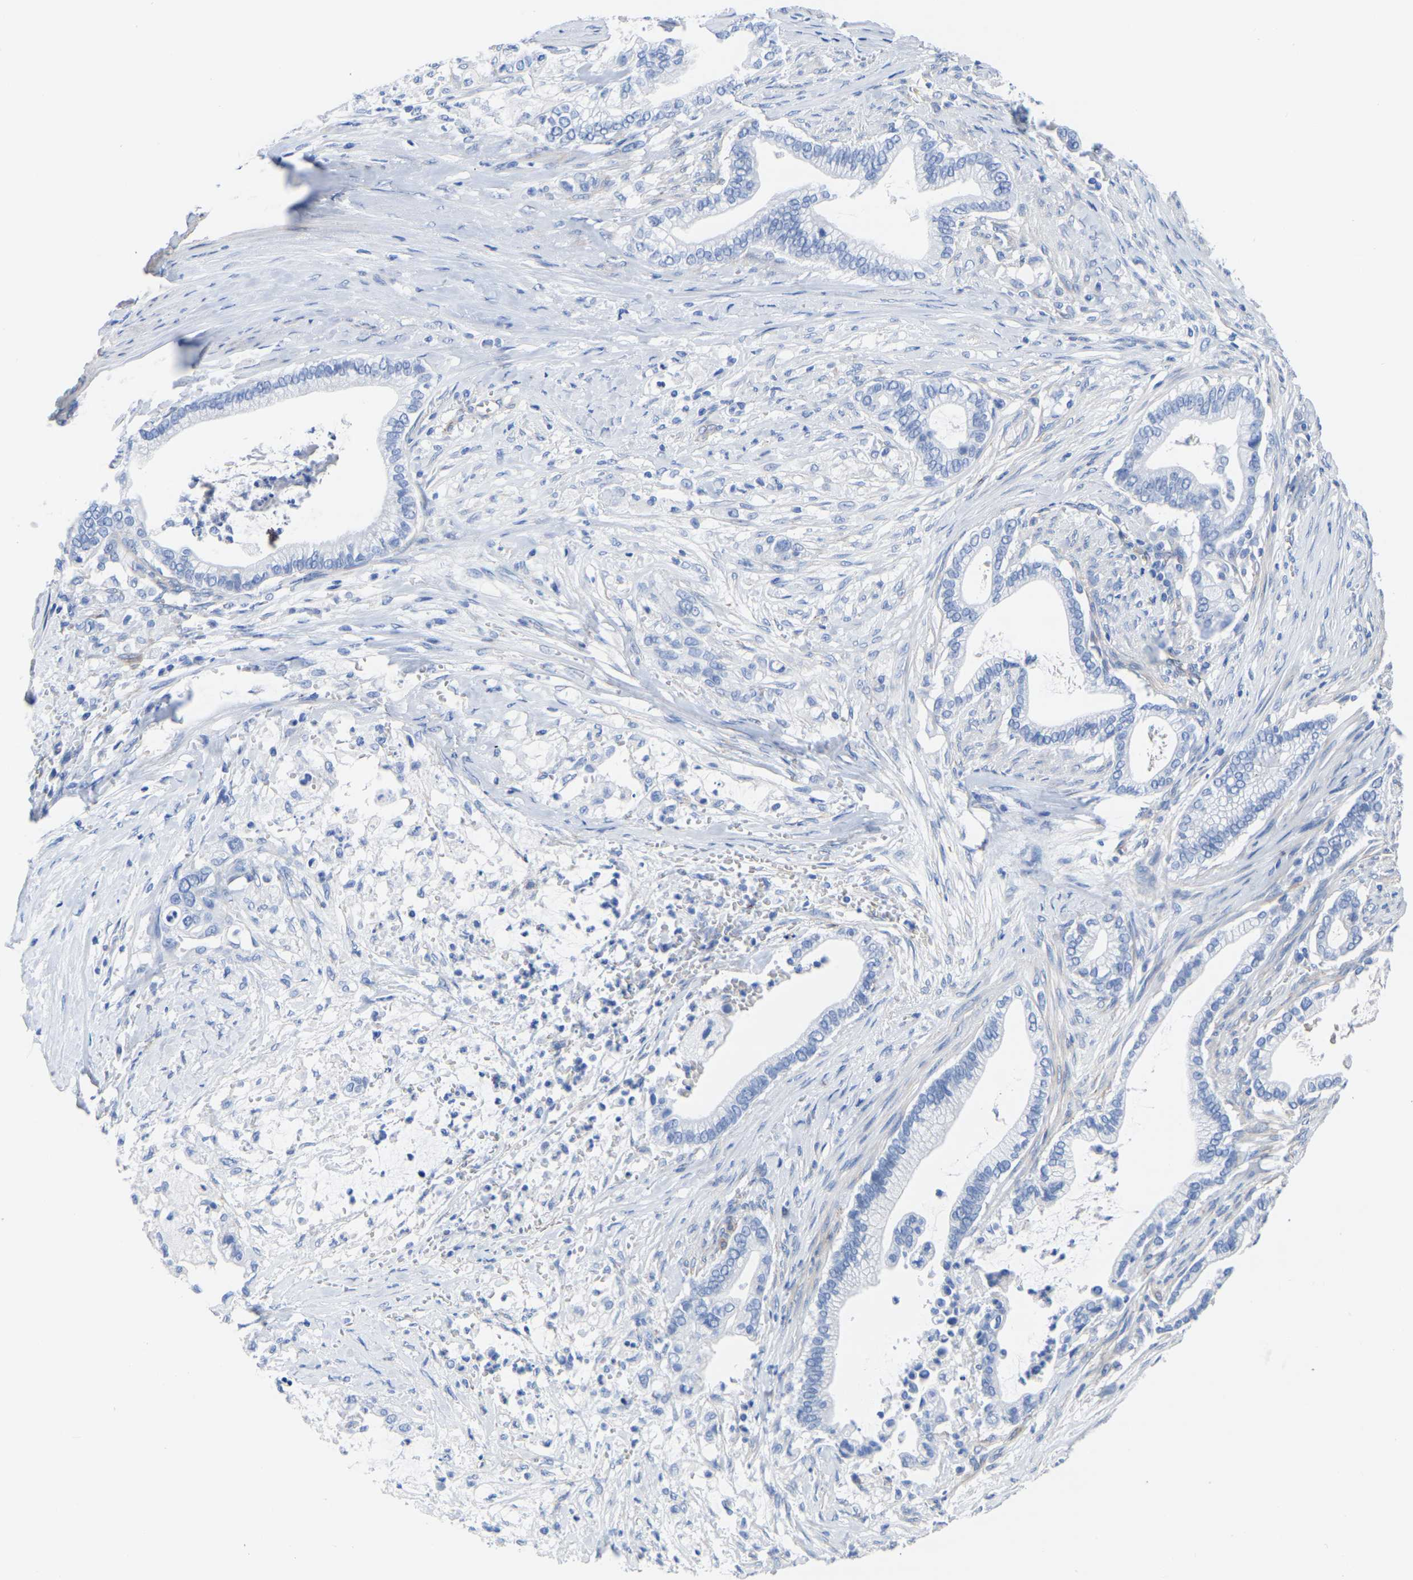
{"staining": {"intensity": "negative", "quantity": "none", "location": "none"}, "tissue": "pancreatic cancer", "cell_type": "Tumor cells", "image_type": "cancer", "snomed": [{"axis": "morphology", "description": "Adenocarcinoma, NOS"}, {"axis": "topography", "description": "Pancreas"}], "caption": "This is a image of immunohistochemistry (IHC) staining of pancreatic cancer (adenocarcinoma), which shows no positivity in tumor cells.", "gene": "SLC45A3", "patient": {"sex": "male", "age": 69}}